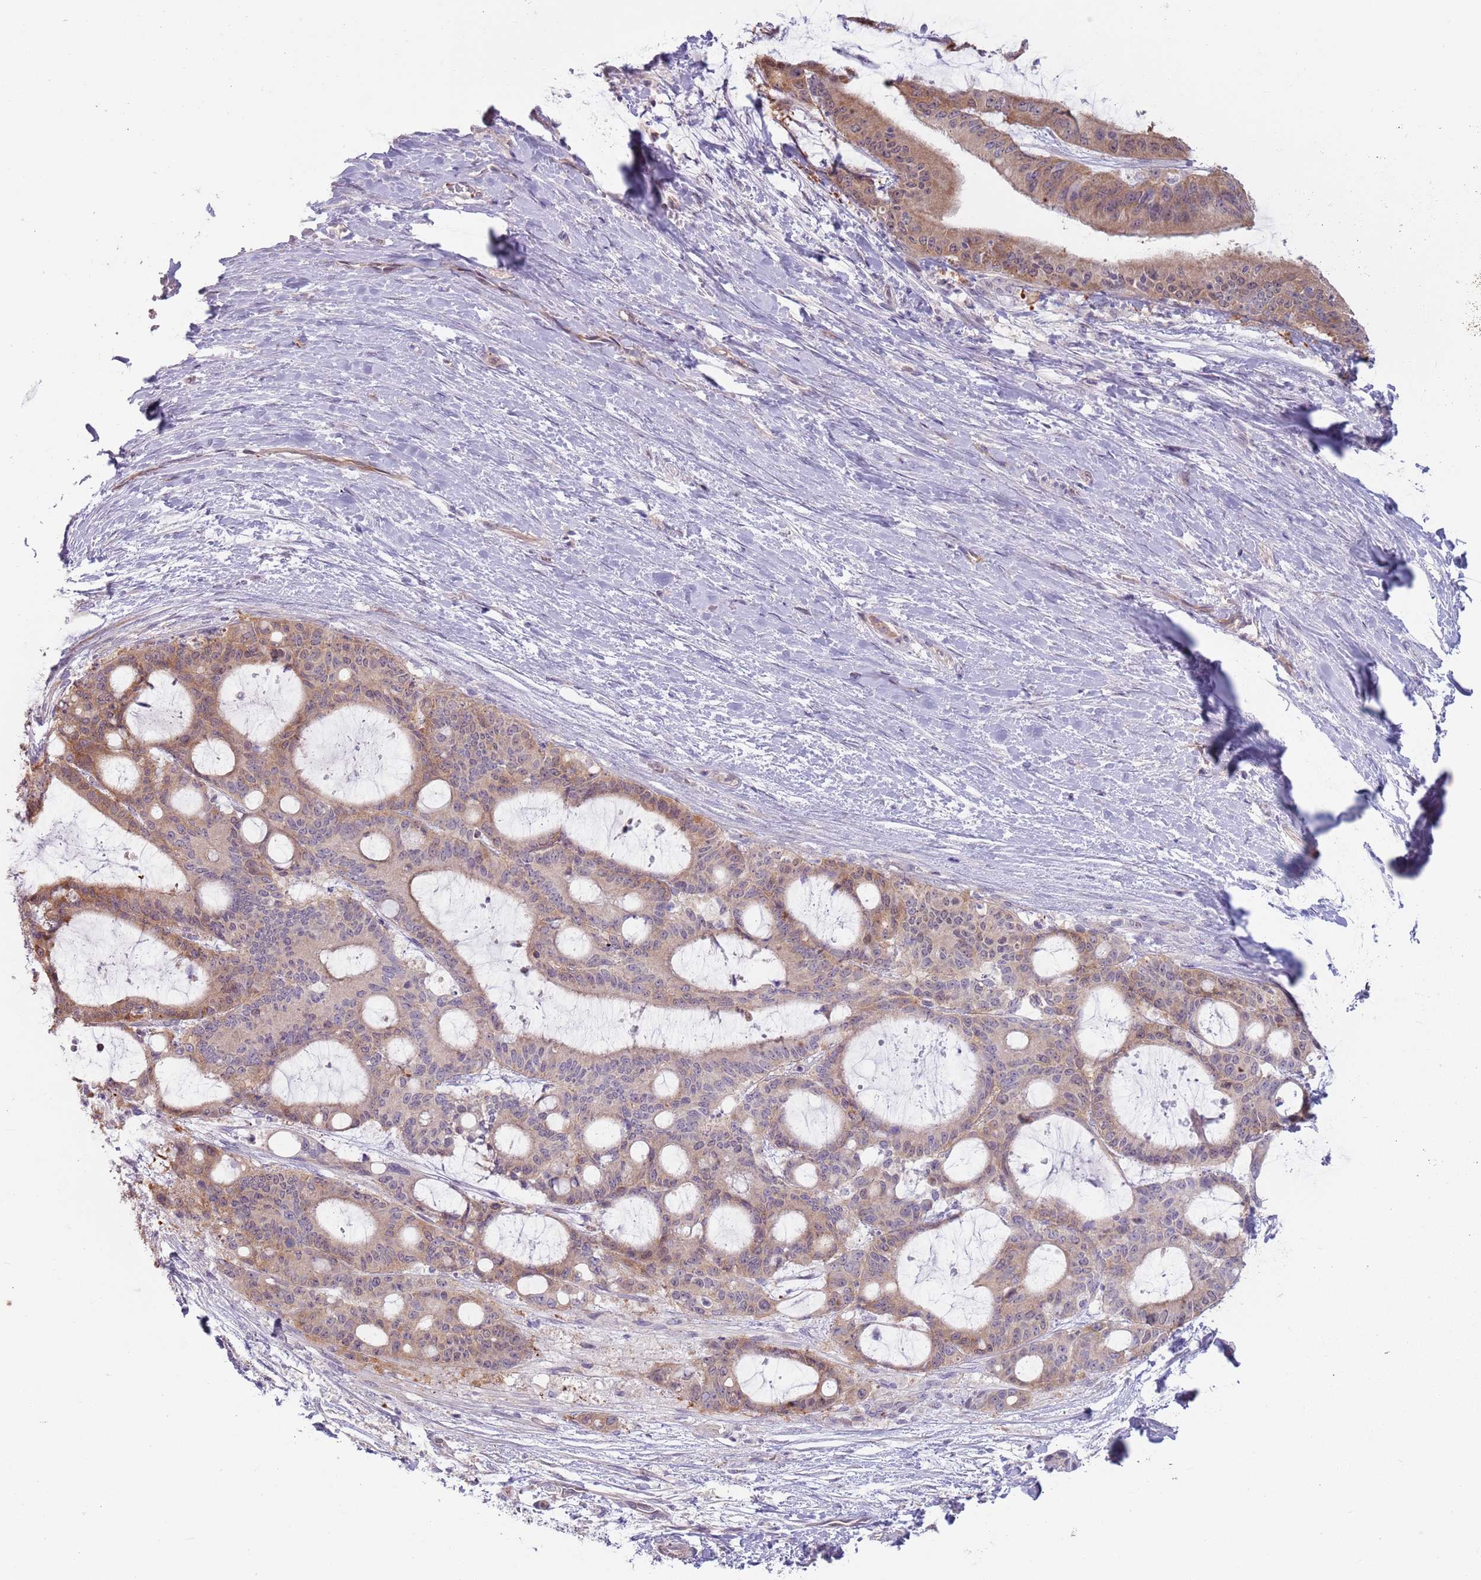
{"staining": {"intensity": "moderate", "quantity": "25%-75%", "location": "cytoplasmic/membranous"}, "tissue": "liver cancer", "cell_type": "Tumor cells", "image_type": "cancer", "snomed": [{"axis": "morphology", "description": "Normal tissue, NOS"}, {"axis": "morphology", "description": "Cholangiocarcinoma"}, {"axis": "topography", "description": "Liver"}, {"axis": "topography", "description": "Peripheral nerve tissue"}], "caption": "This histopathology image shows immunohistochemistry (IHC) staining of cholangiocarcinoma (liver), with medium moderate cytoplasmic/membranous staining in approximately 25%-75% of tumor cells.", "gene": "LDHD", "patient": {"sex": "female", "age": 73}}